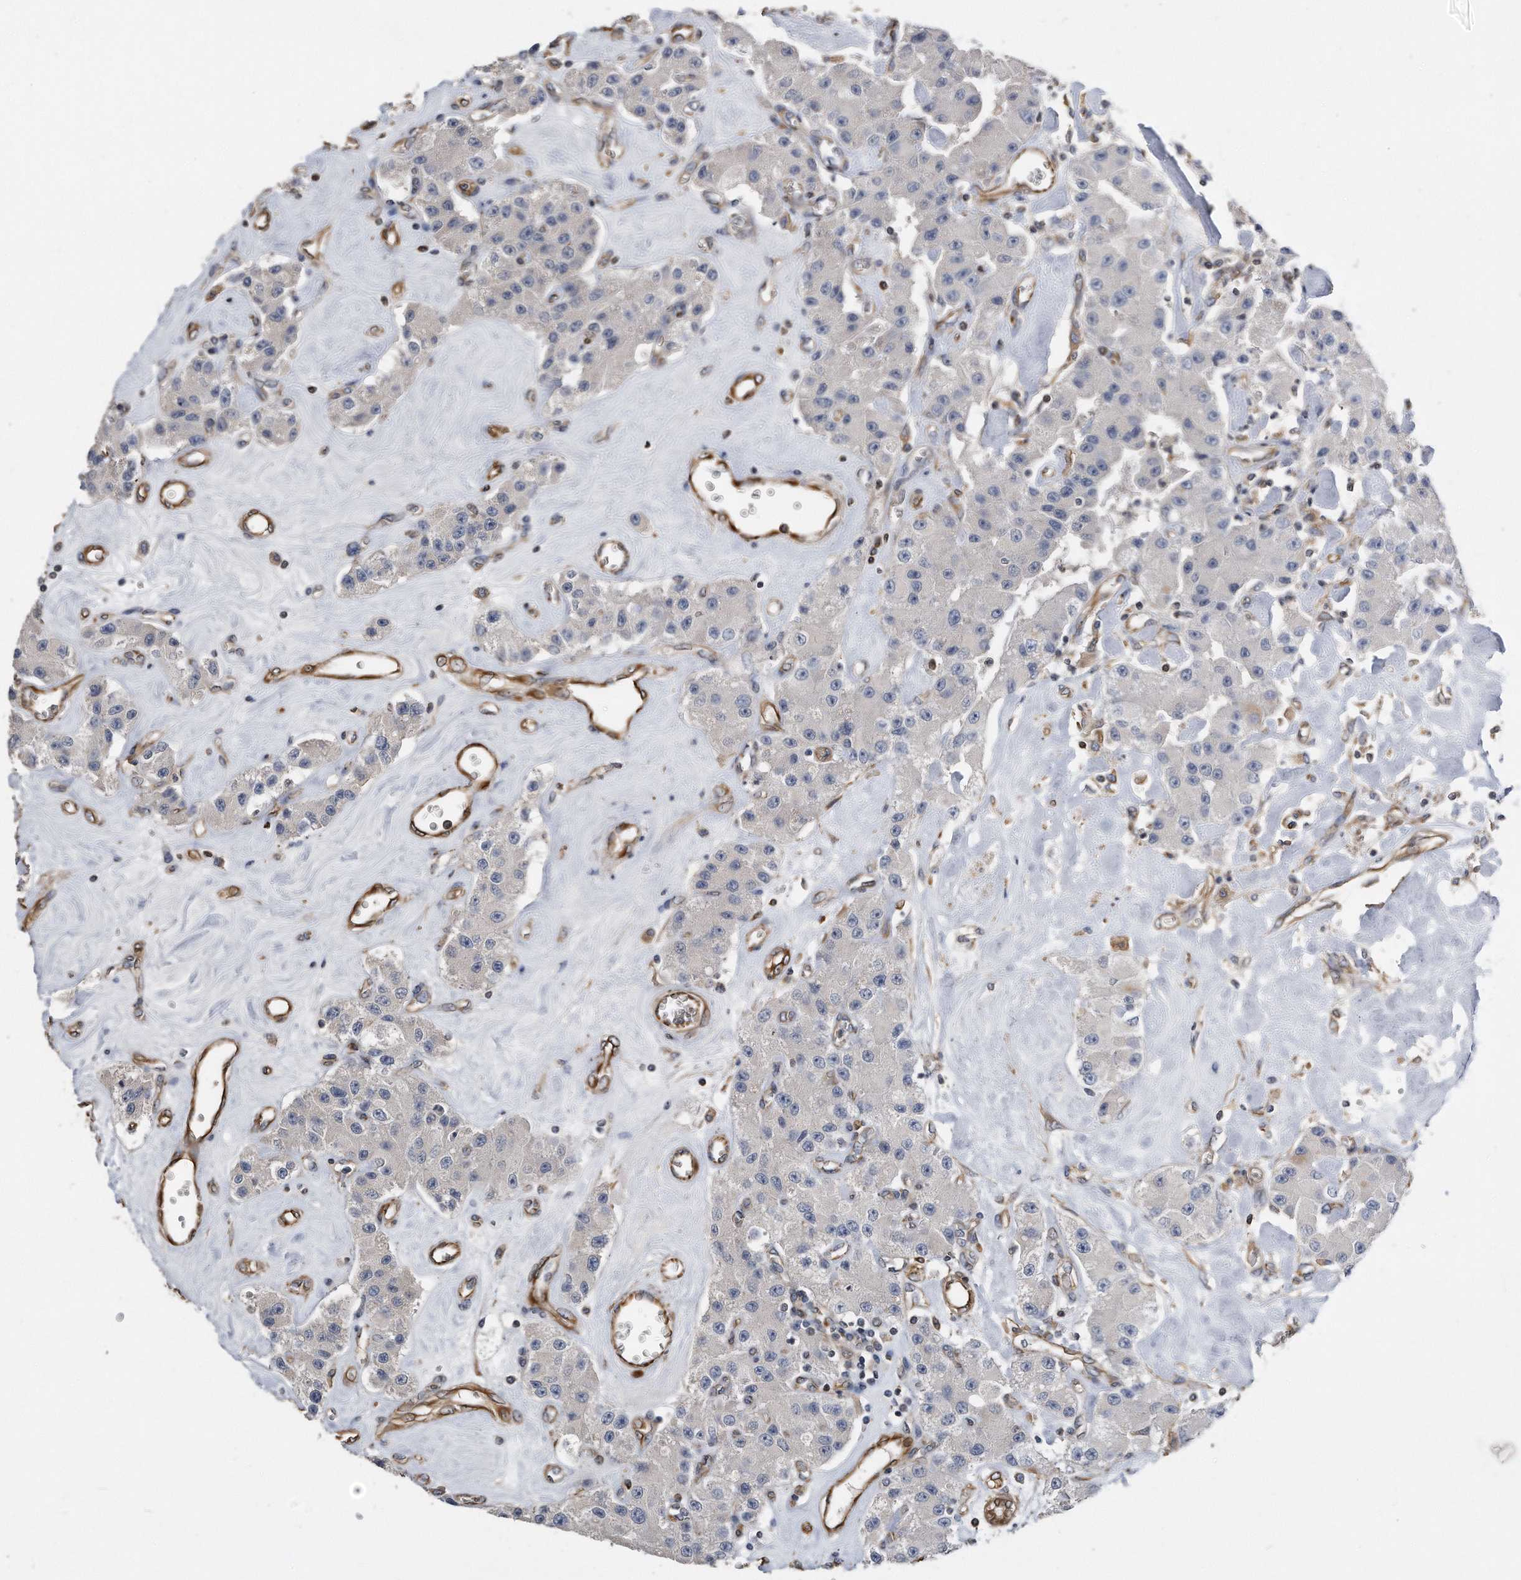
{"staining": {"intensity": "negative", "quantity": "none", "location": "none"}, "tissue": "carcinoid", "cell_type": "Tumor cells", "image_type": "cancer", "snomed": [{"axis": "morphology", "description": "Carcinoid, malignant, NOS"}, {"axis": "topography", "description": "Pancreas"}], "caption": "Tumor cells are negative for protein expression in human carcinoid (malignant).", "gene": "GPC1", "patient": {"sex": "male", "age": 41}}